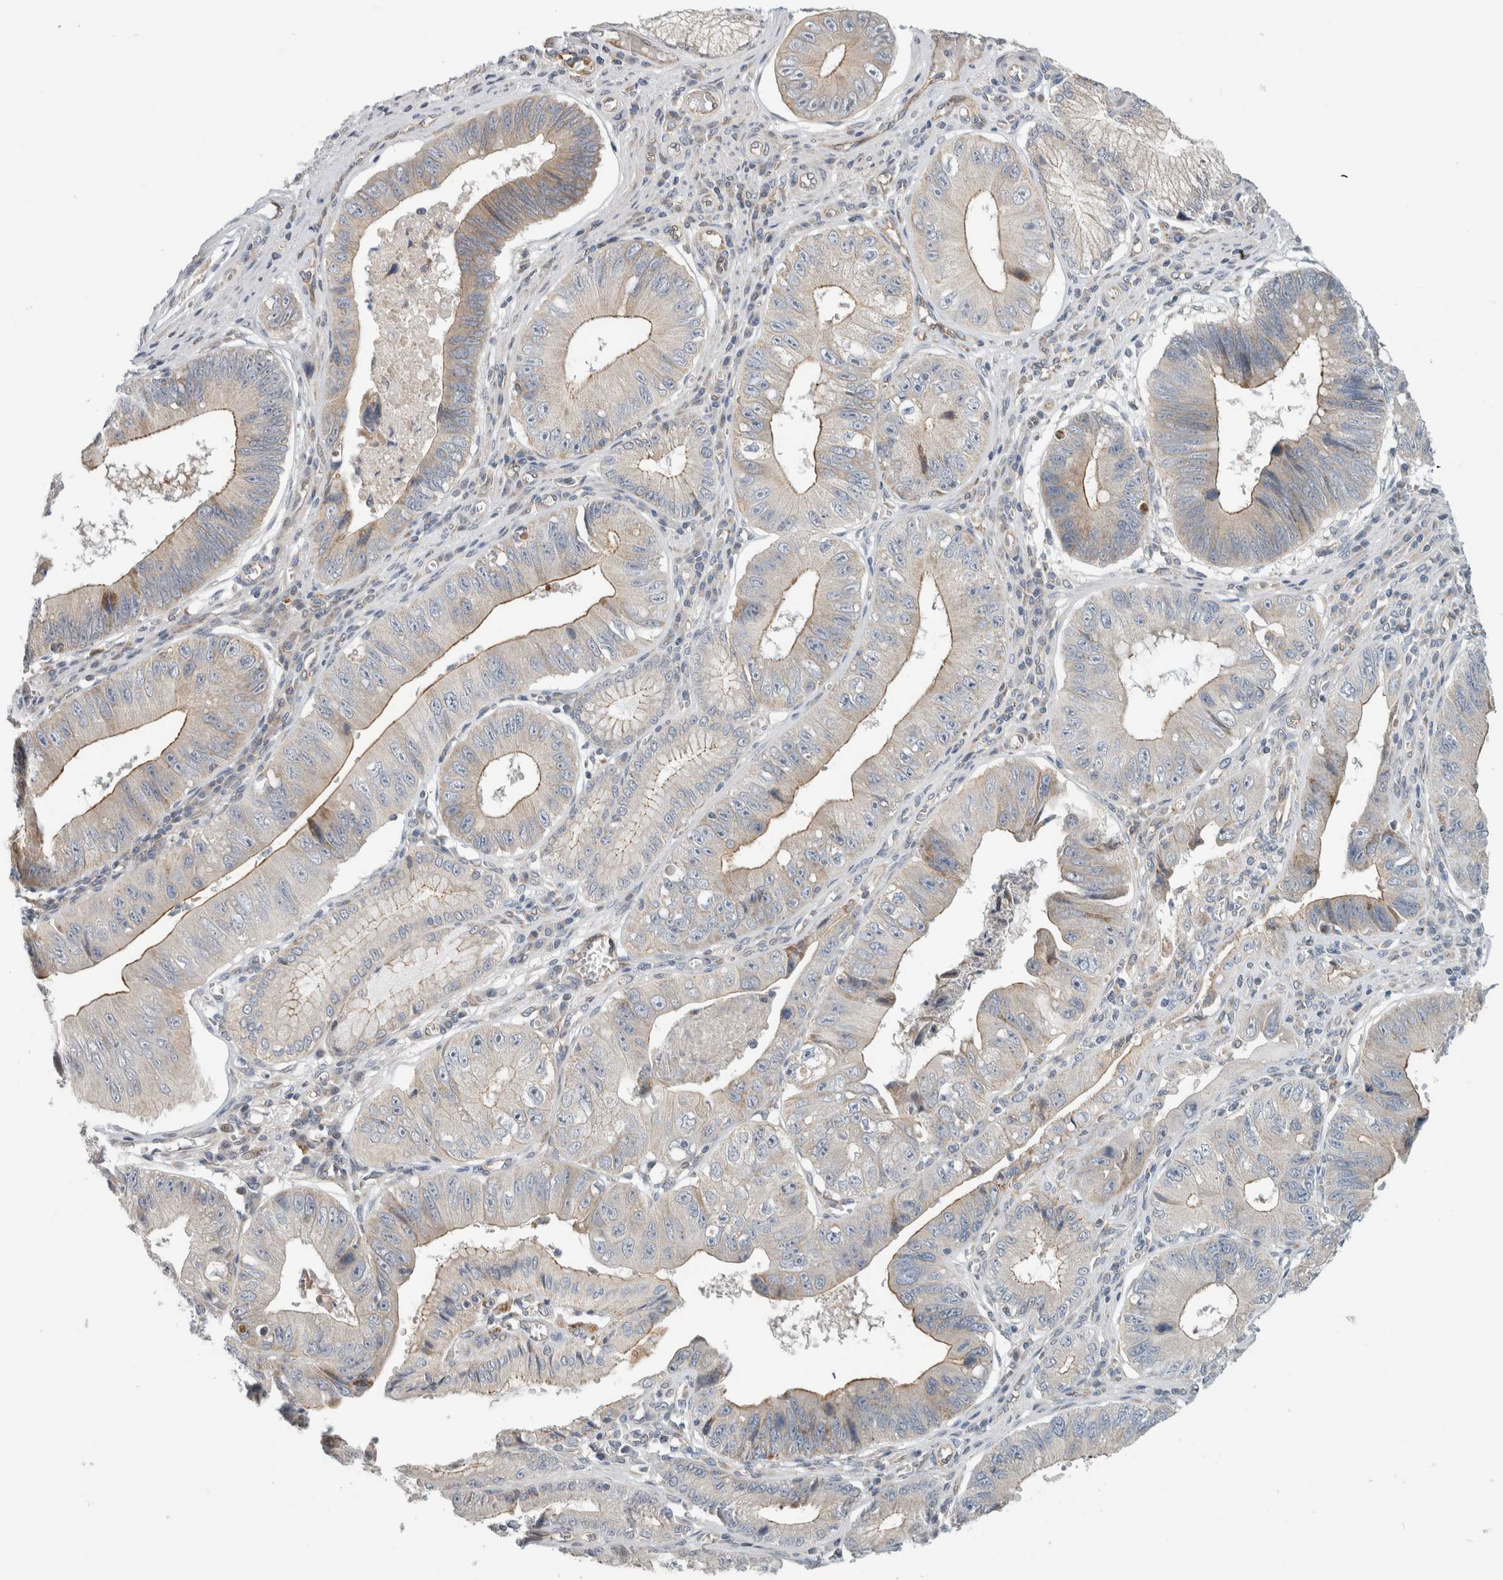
{"staining": {"intensity": "moderate", "quantity": "25%-75%", "location": "cytoplasmic/membranous"}, "tissue": "stomach cancer", "cell_type": "Tumor cells", "image_type": "cancer", "snomed": [{"axis": "morphology", "description": "Adenocarcinoma, NOS"}, {"axis": "topography", "description": "Stomach"}], "caption": "A micrograph of stomach cancer (adenocarcinoma) stained for a protein shows moderate cytoplasmic/membranous brown staining in tumor cells.", "gene": "KPNA5", "patient": {"sex": "male", "age": 59}}